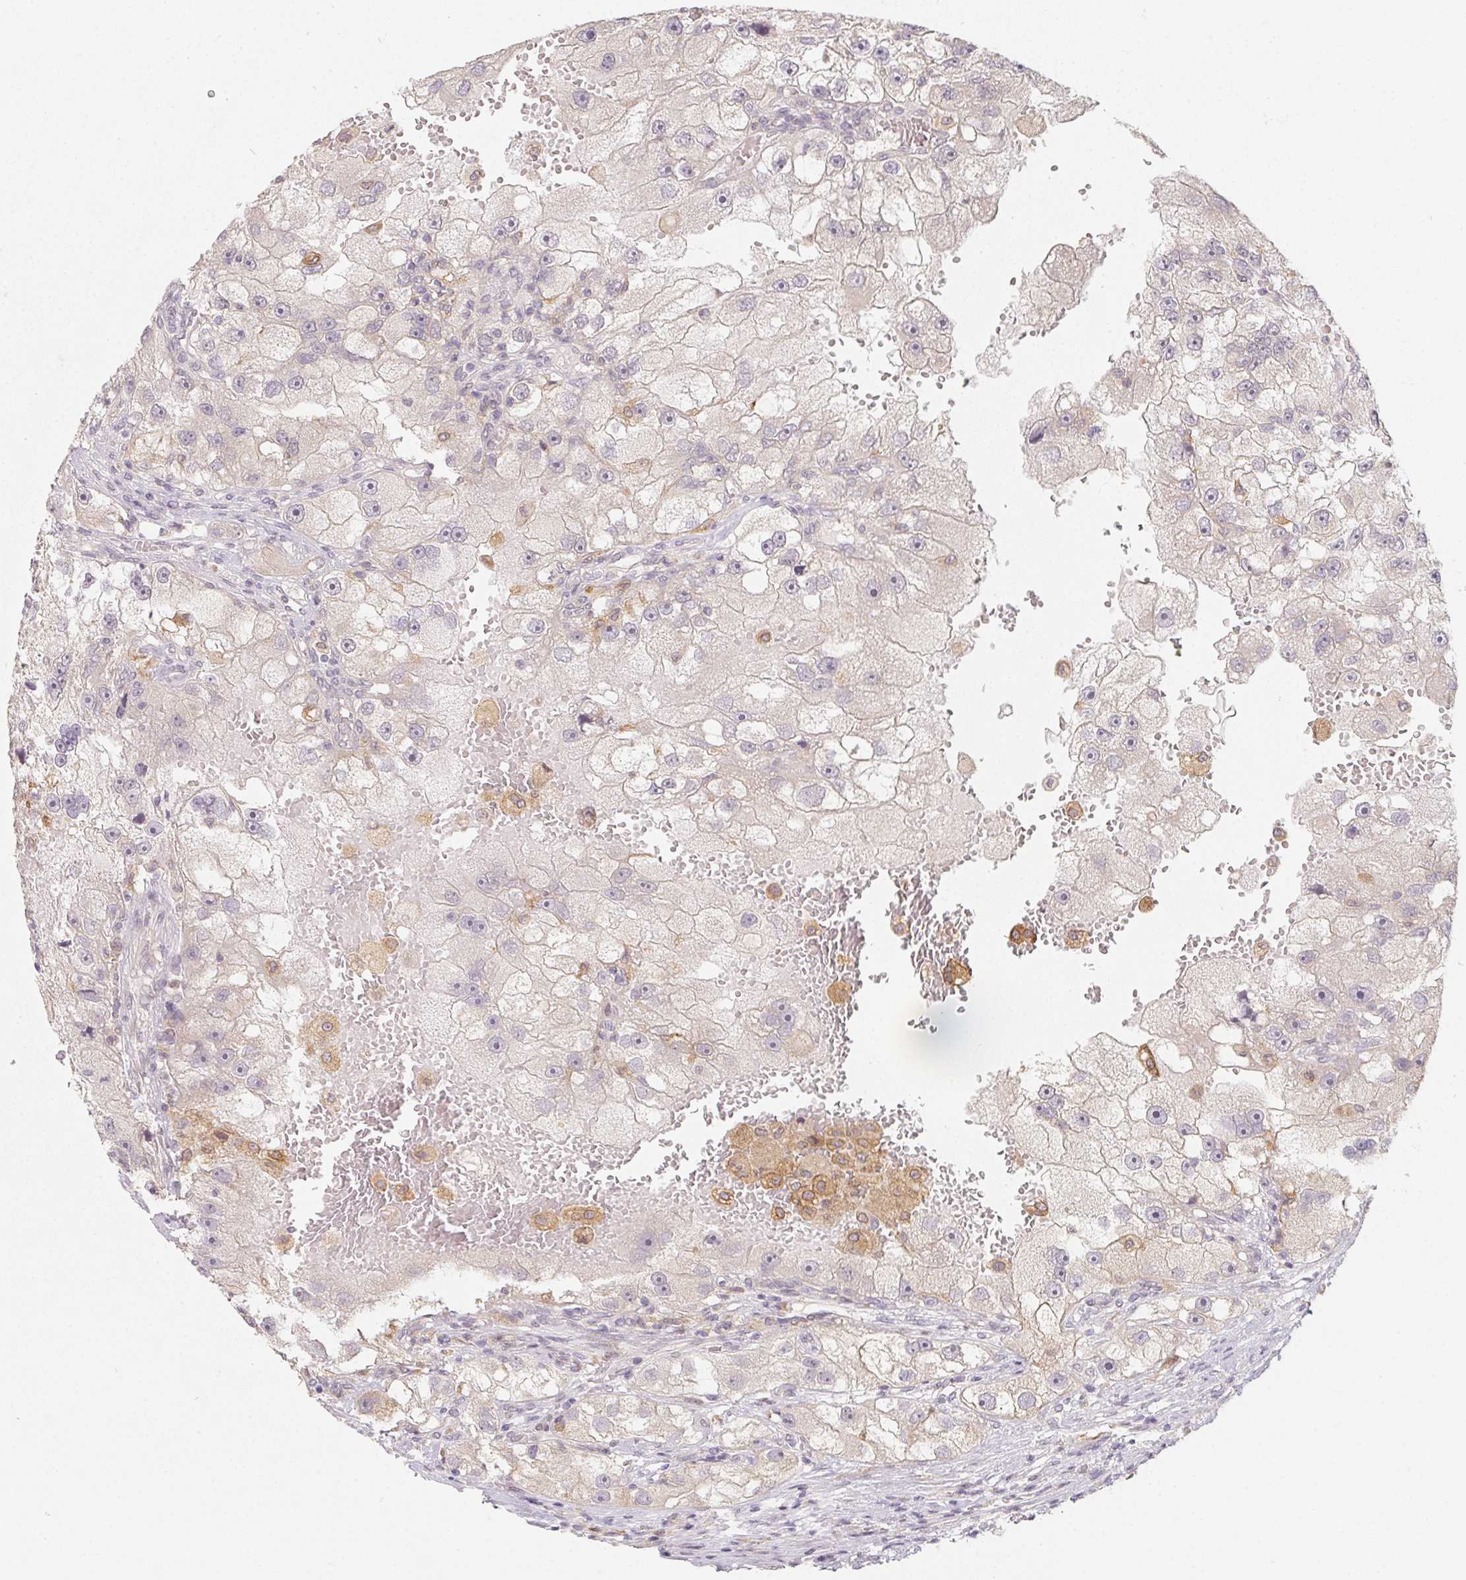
{"staining": {"intensity": "negative", "quantity": "none", "location": "none"}, "tissue": "renal cancer", "cell_type": "Tumor cells", "image_type": "cancer", "snomed": [{"axis": "morphology", "description": "Adenocarcinoma, NOS"}, {"axis": "topography", "description": "Kidney"}], "caption": "Histopathology image shows no protein staining in tumor cells of adenocarcinoma (renal) tissue.", "gene": "SOAT1", "patient": {"sex": "male", "age": 63}}